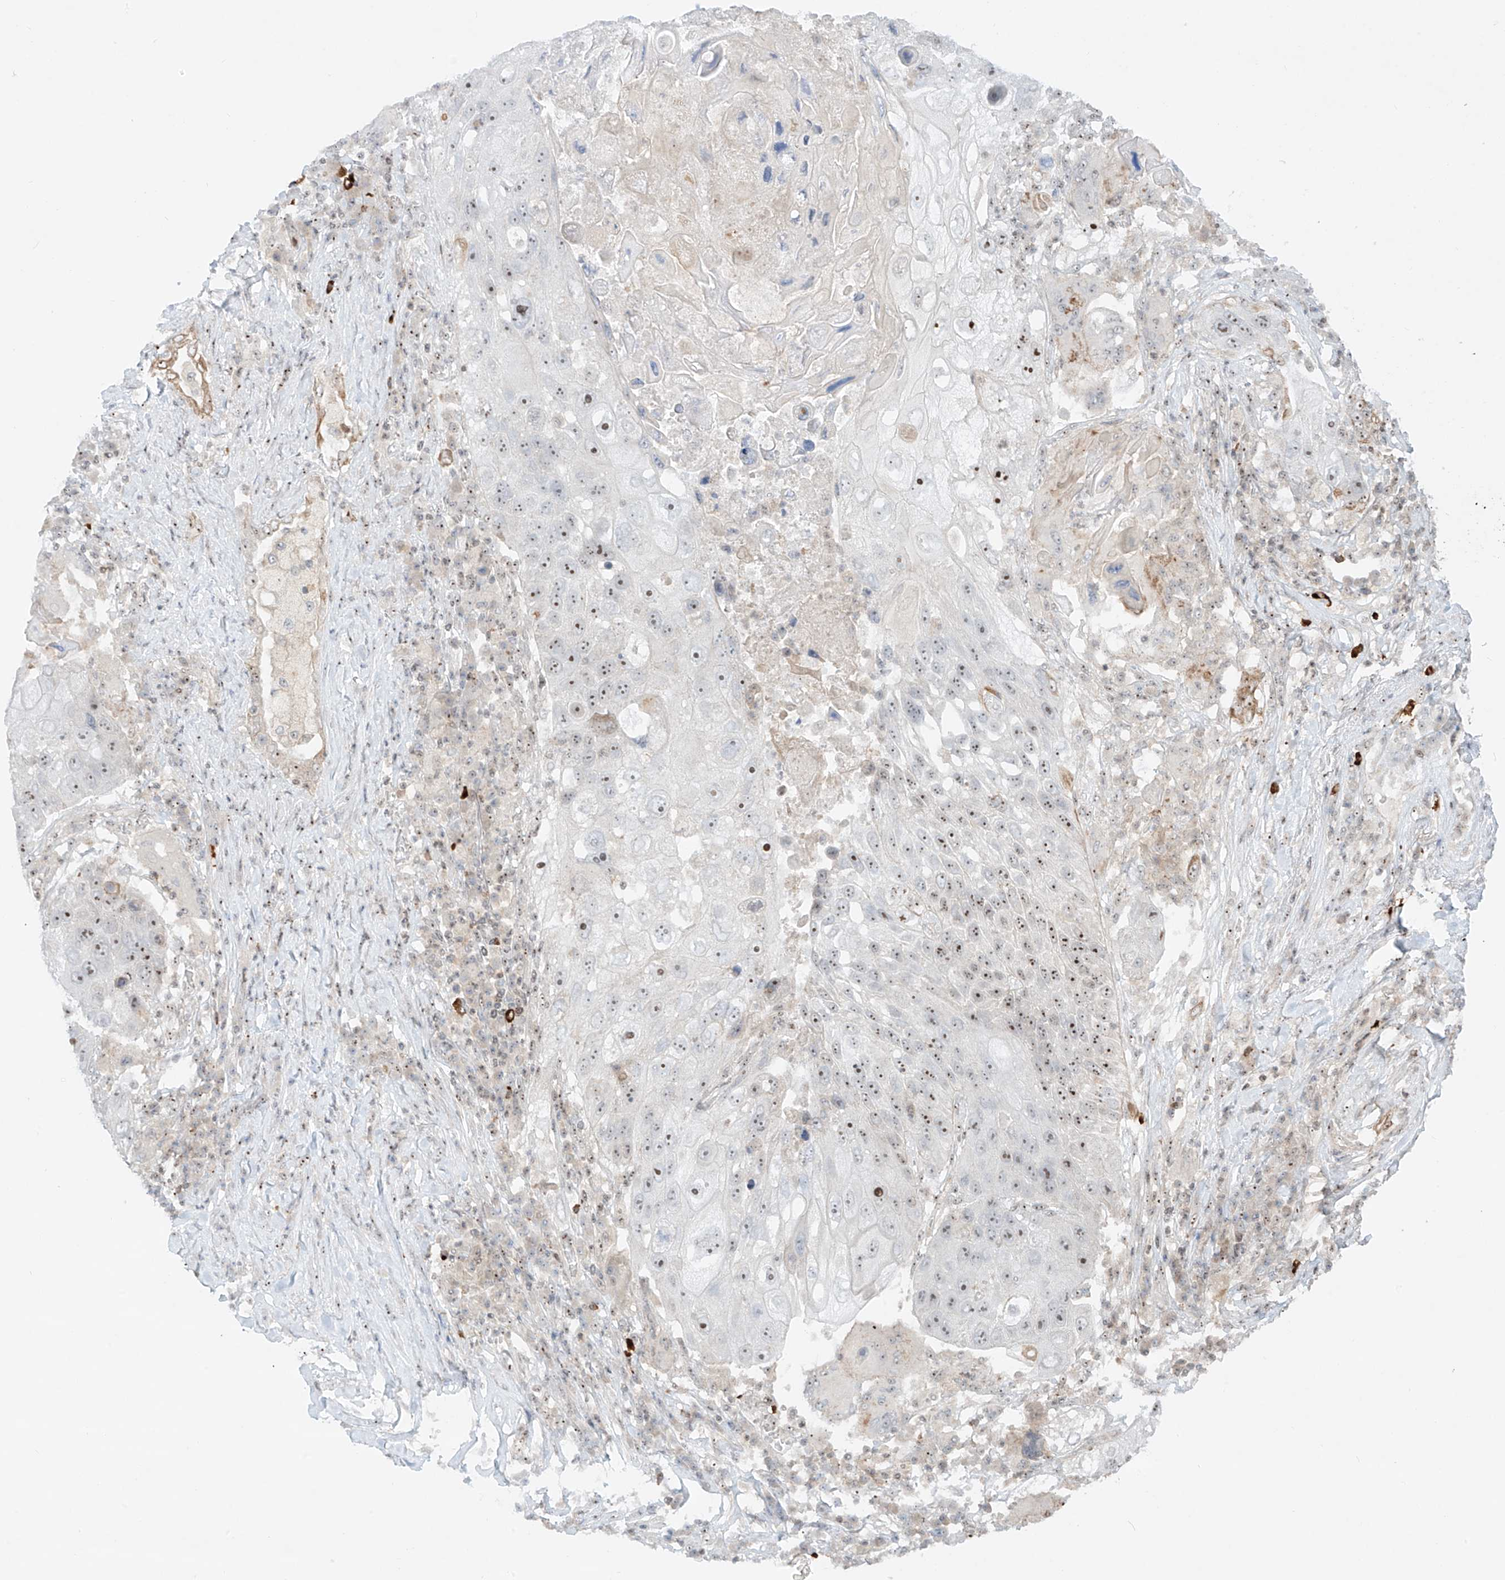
{"staining": {"intensity": "moderate", "quantity": "25%-75%", "location": "nuclear"}, "tissue": "lung cancer", "cell_type": "Tumor cells", "image_type": "cancer", "snomed": [{"axis": "morphology", "description": "Squamous cell carcinoma, NOS"}, {"axis": "topography", "description": "Lung"}], "caption": "Immunohistochemistry histopathology image of lung cancer (squamous cell carcinoma) stained for a protein (brown), which exhibits medium levels of moderate nuclear staining in about 25%-75% of tumor cells.", "gene": "ZNF512", "patient": {"sex": "male", "age": 61}}